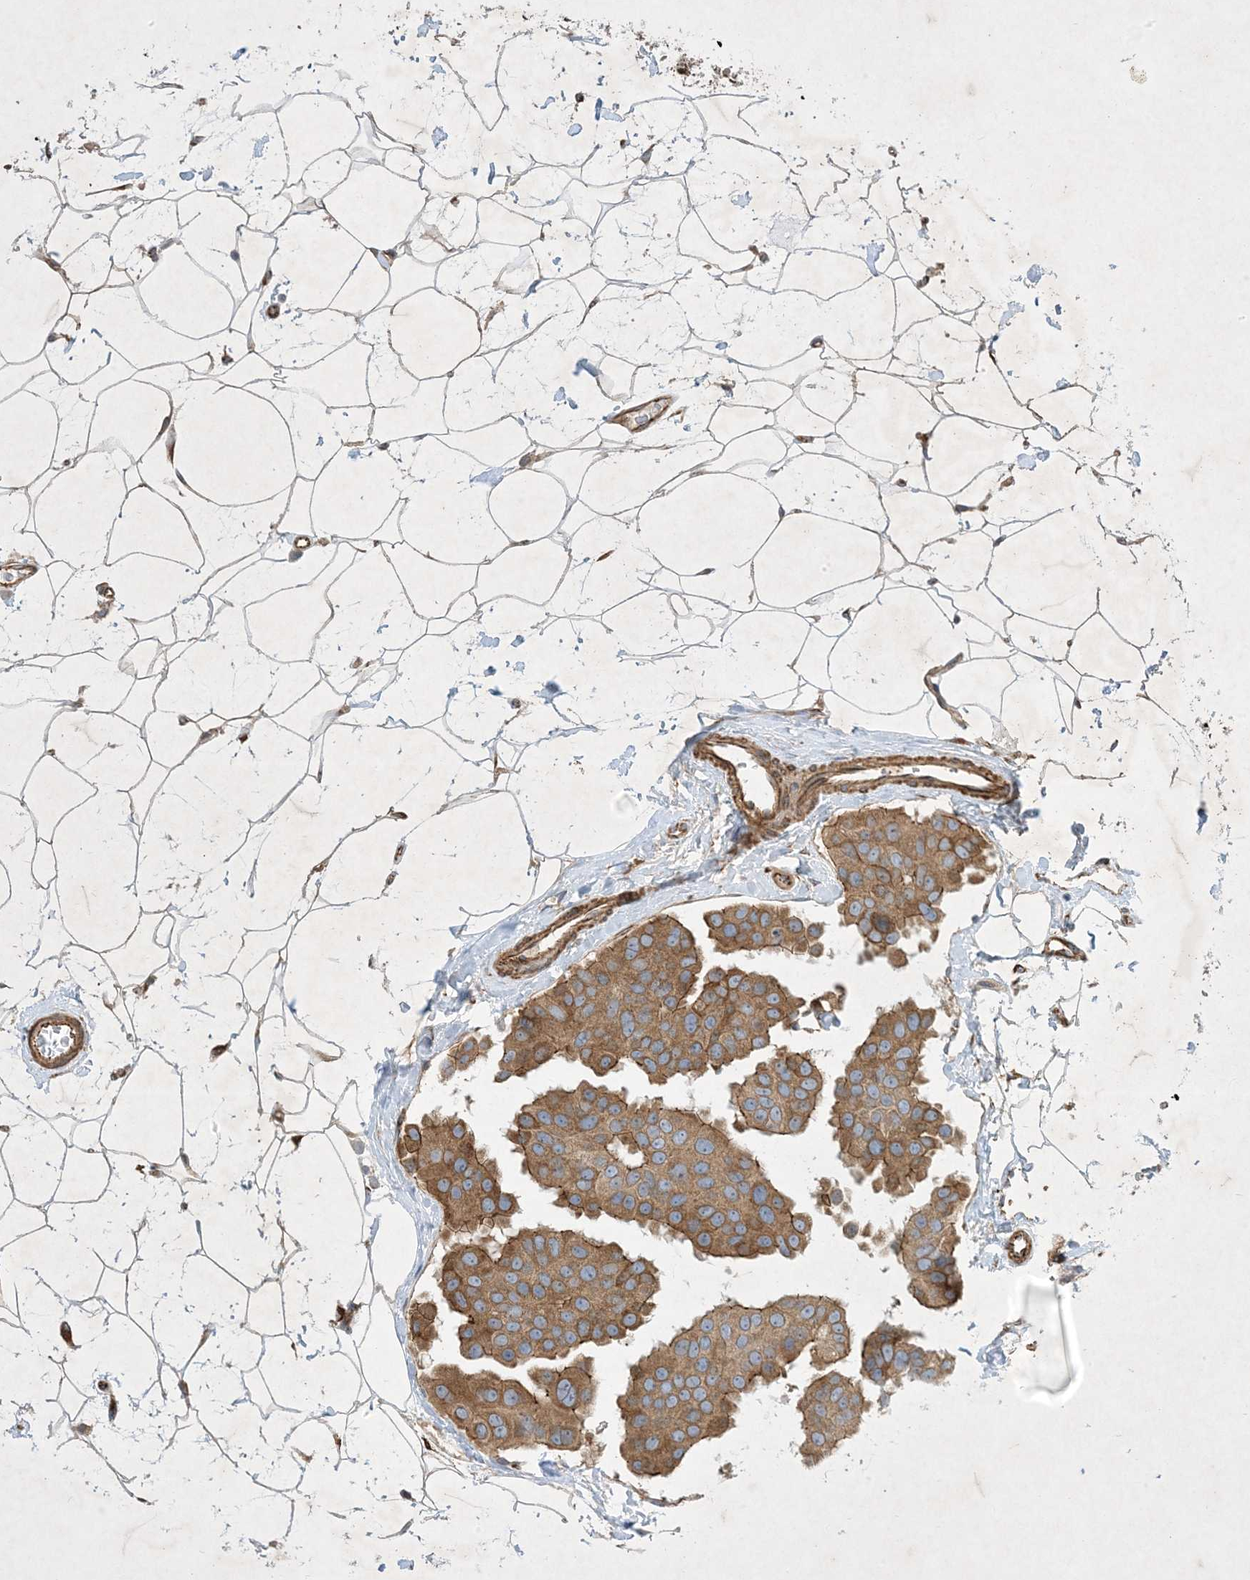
{"staining": {"intensity": "moderate", "quantity": ">75%", "location": "cytoplasmic/membranous"}, "tissue": "breast cancer", "cell_type": "Tumor cells", "image_type": "cancer", "snomed": [{"axis": "morphology", "description": "Normal tissue, NOS"}, {"axis": "morphology", "description": "Duct carcinoma"}, {"axis": "topography", "description": "Breast"}], "caption": "This image reveals IHC staining of breast intraductal carcinoma, with medium moderate cytoplasmic/membranous expression in about >75% of tumor cells.", "gene": "OTOP1", "patient": {"sex": "female", "age": 39}}